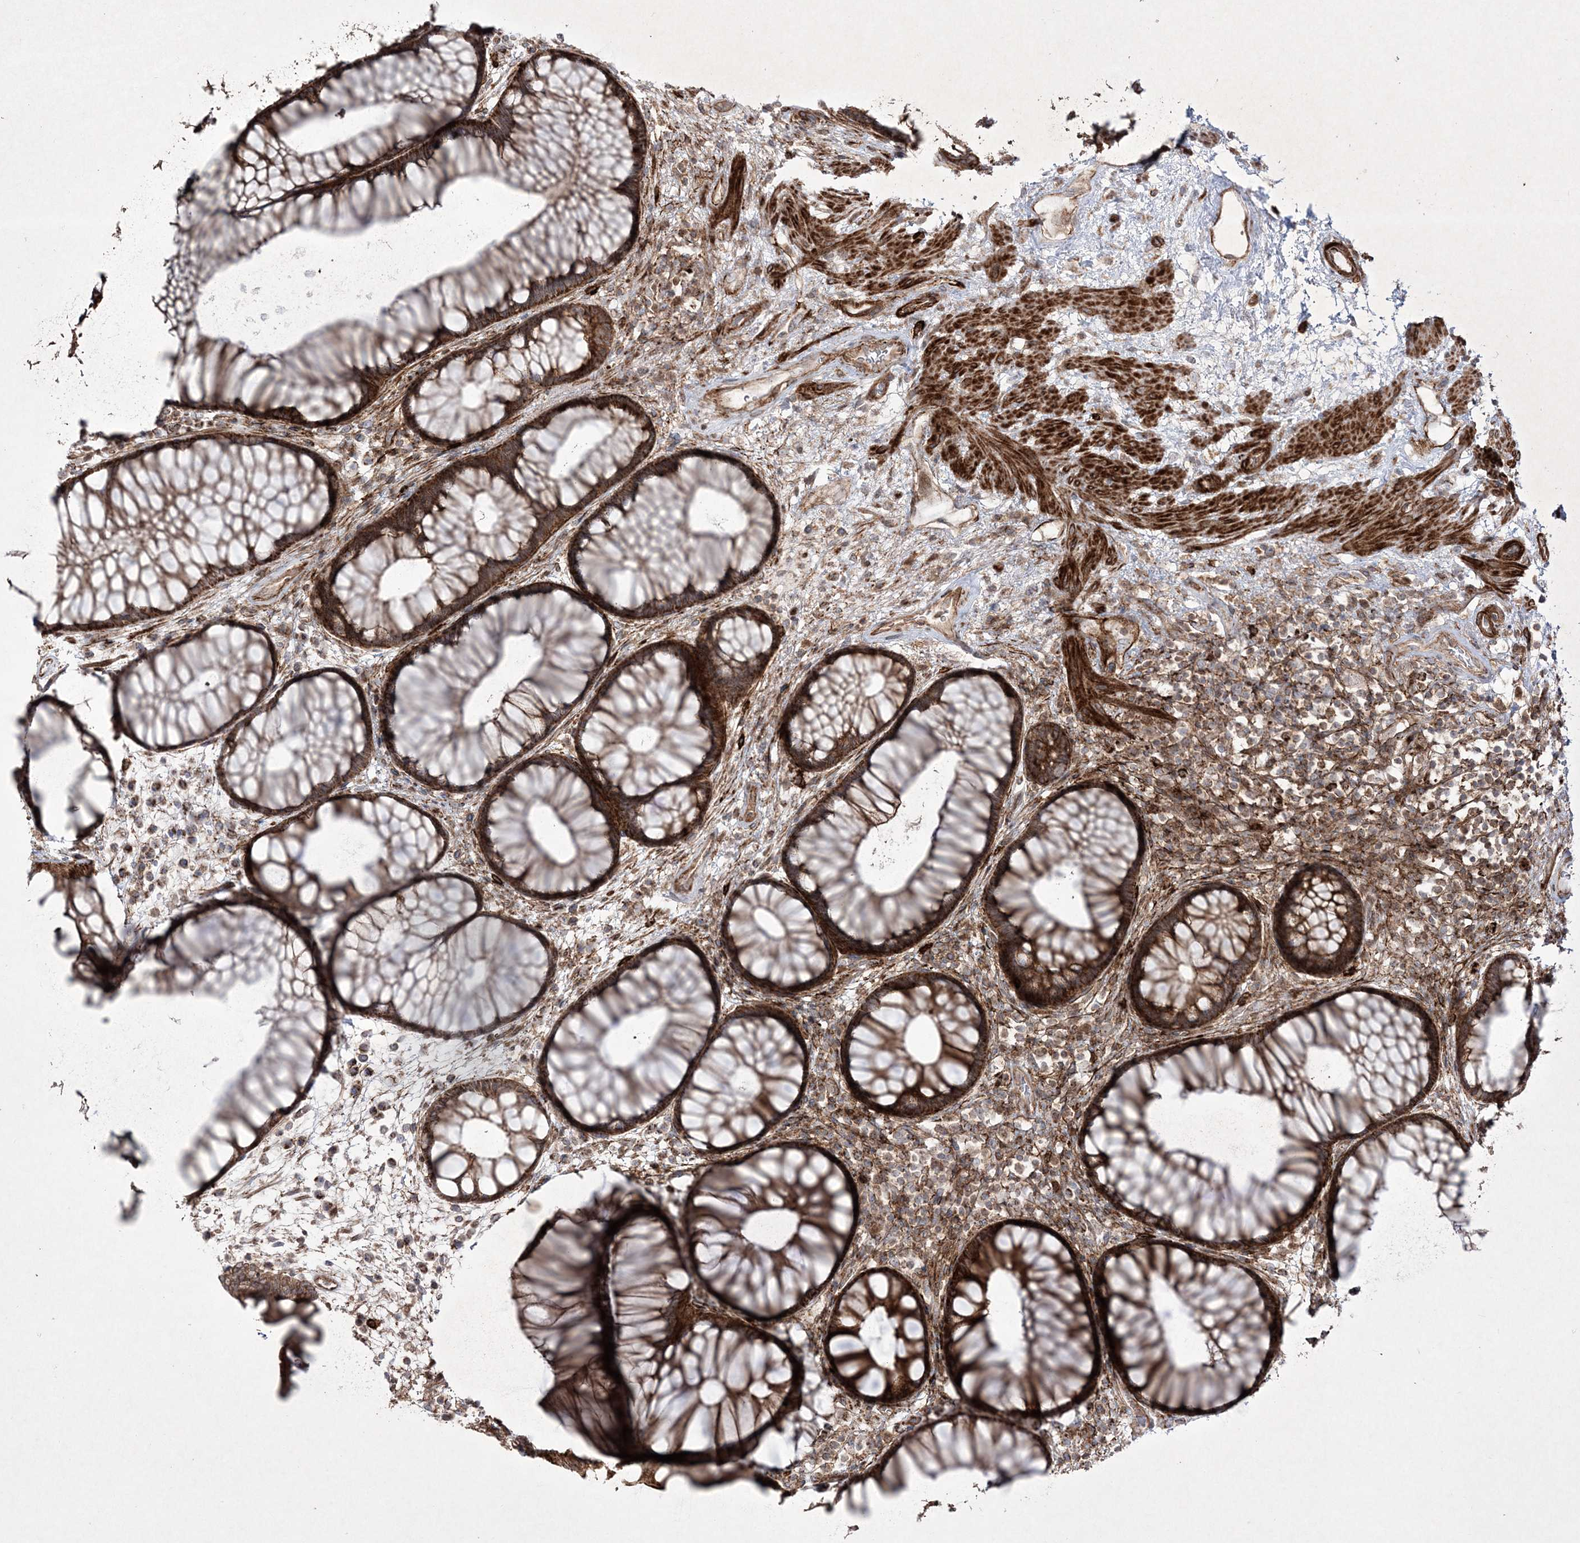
{"staining": {"intensity": "strong", "quantity": ">75%", "location": "cytoplasmic/membranous"}, "tissue": "rectum", "cell_type": "Glandular cells", "image_type": "normal", "snomed": [{"axis": "morphology", "description": "Normal tissue, NOS"}, {"axis": "topography", "description": "Rectum"}], "caption": "Immunohistochemistry photomicrograph of benign rectum stained for a protein (brown), which demonstrates high levels of strong cytoplasmic/membranous expression in approximately >75% of glandular cells.", "gene": "RICTOR", "patient": {"sex": "male", "age": 51}}